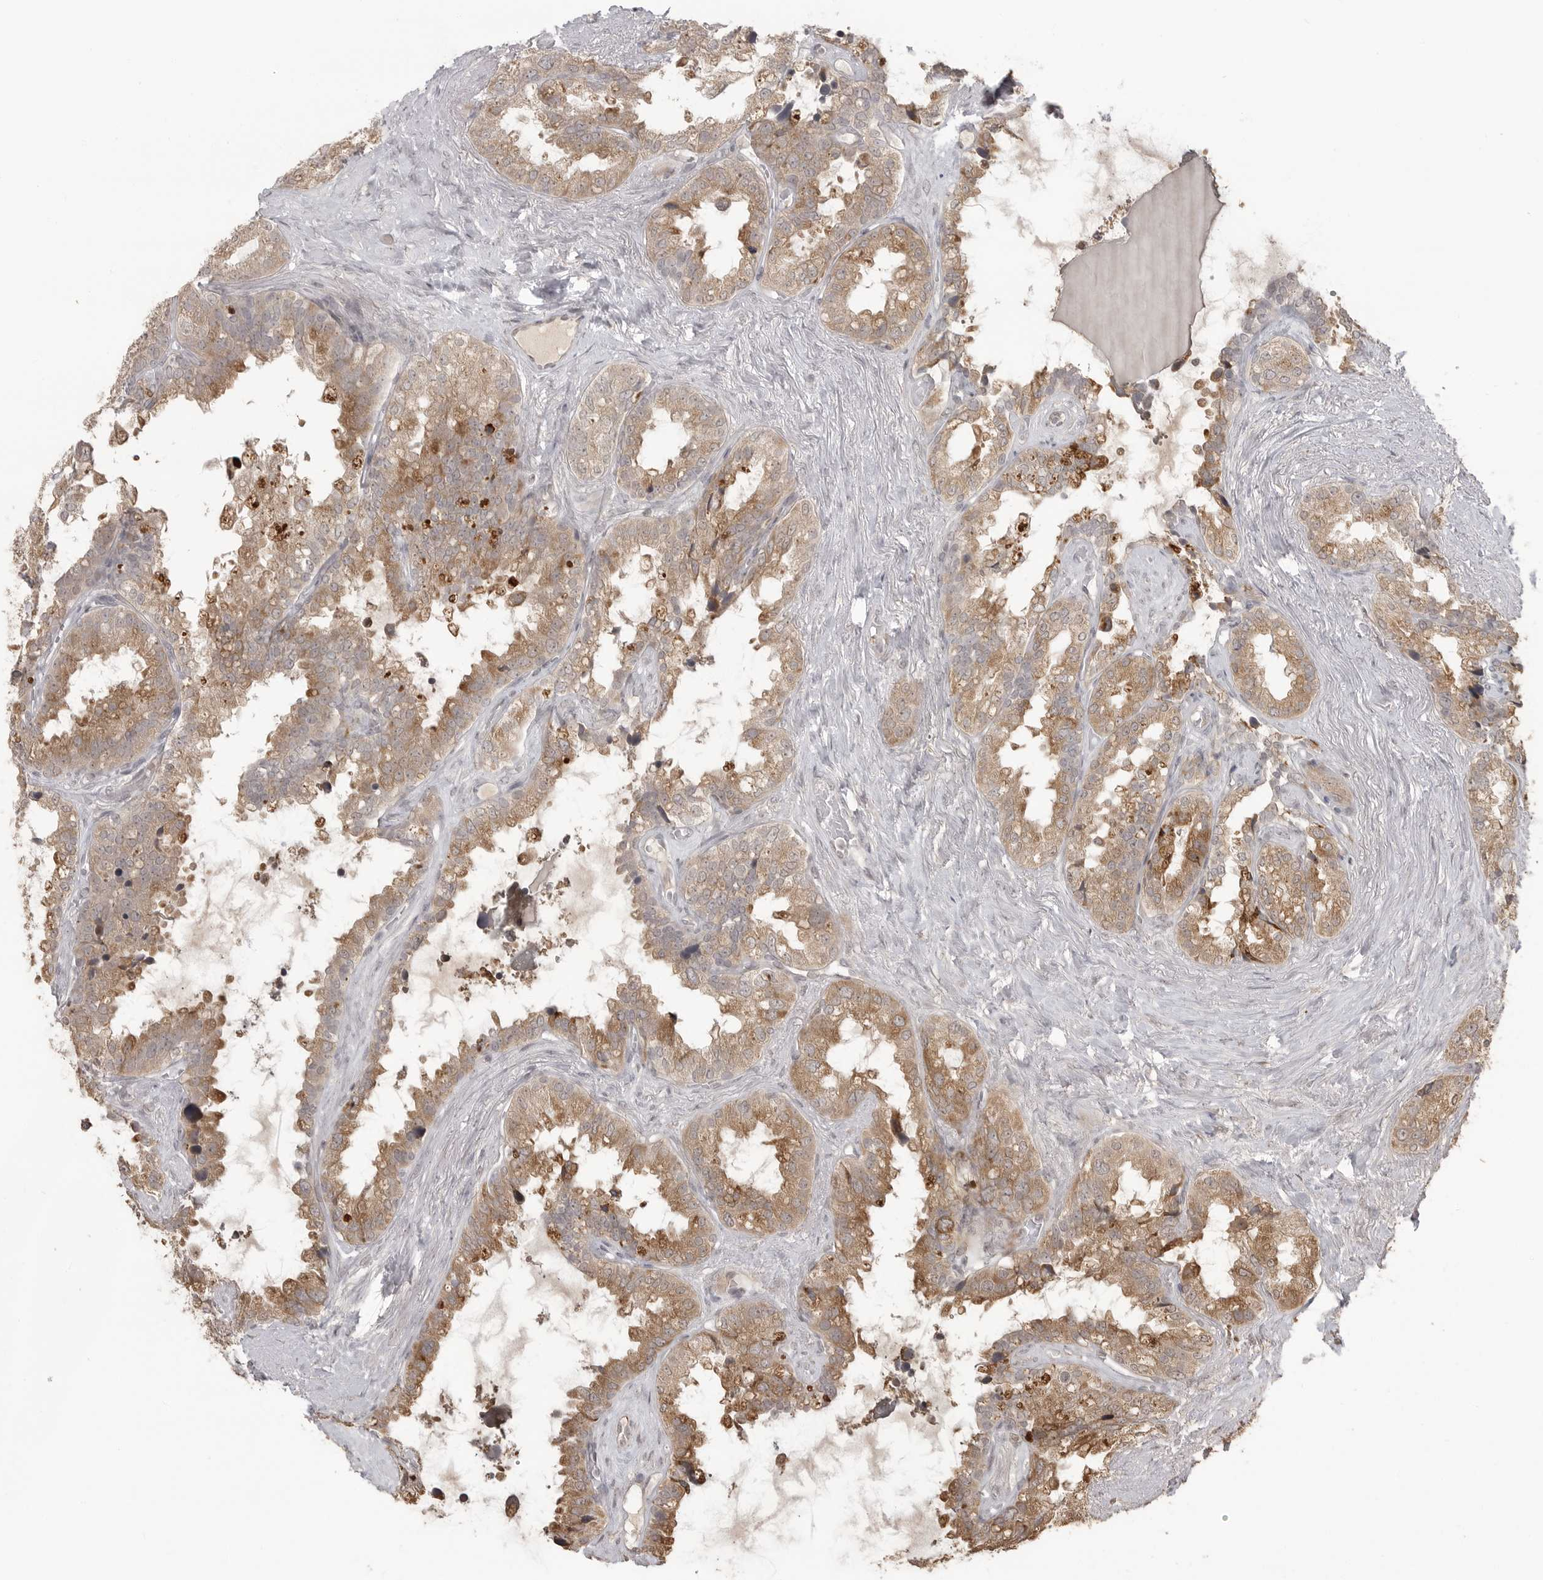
{"staining": {"intensity": "moderate", "quantity": ">75%", "location": "cytoplasmic/membranous"}, "tissue": "seminal vesicle", "cell_type": "Glandular cells", "image_type": "normal", "snomed": [{"axis": "morphology", "description": "Normal tissue, NOS"}, {"axis": "topography", "description": "Seminal veicle"}], "caption": "IHC histopathology image of benign human seminal vesicle stained for a protein (brown), which displays medium levels of moderate cytoplasmic/membranous positivity in approximately >75% of glandular cells.", "gene": "SMG8", "patient": {"sex": "male", "age": 80}}